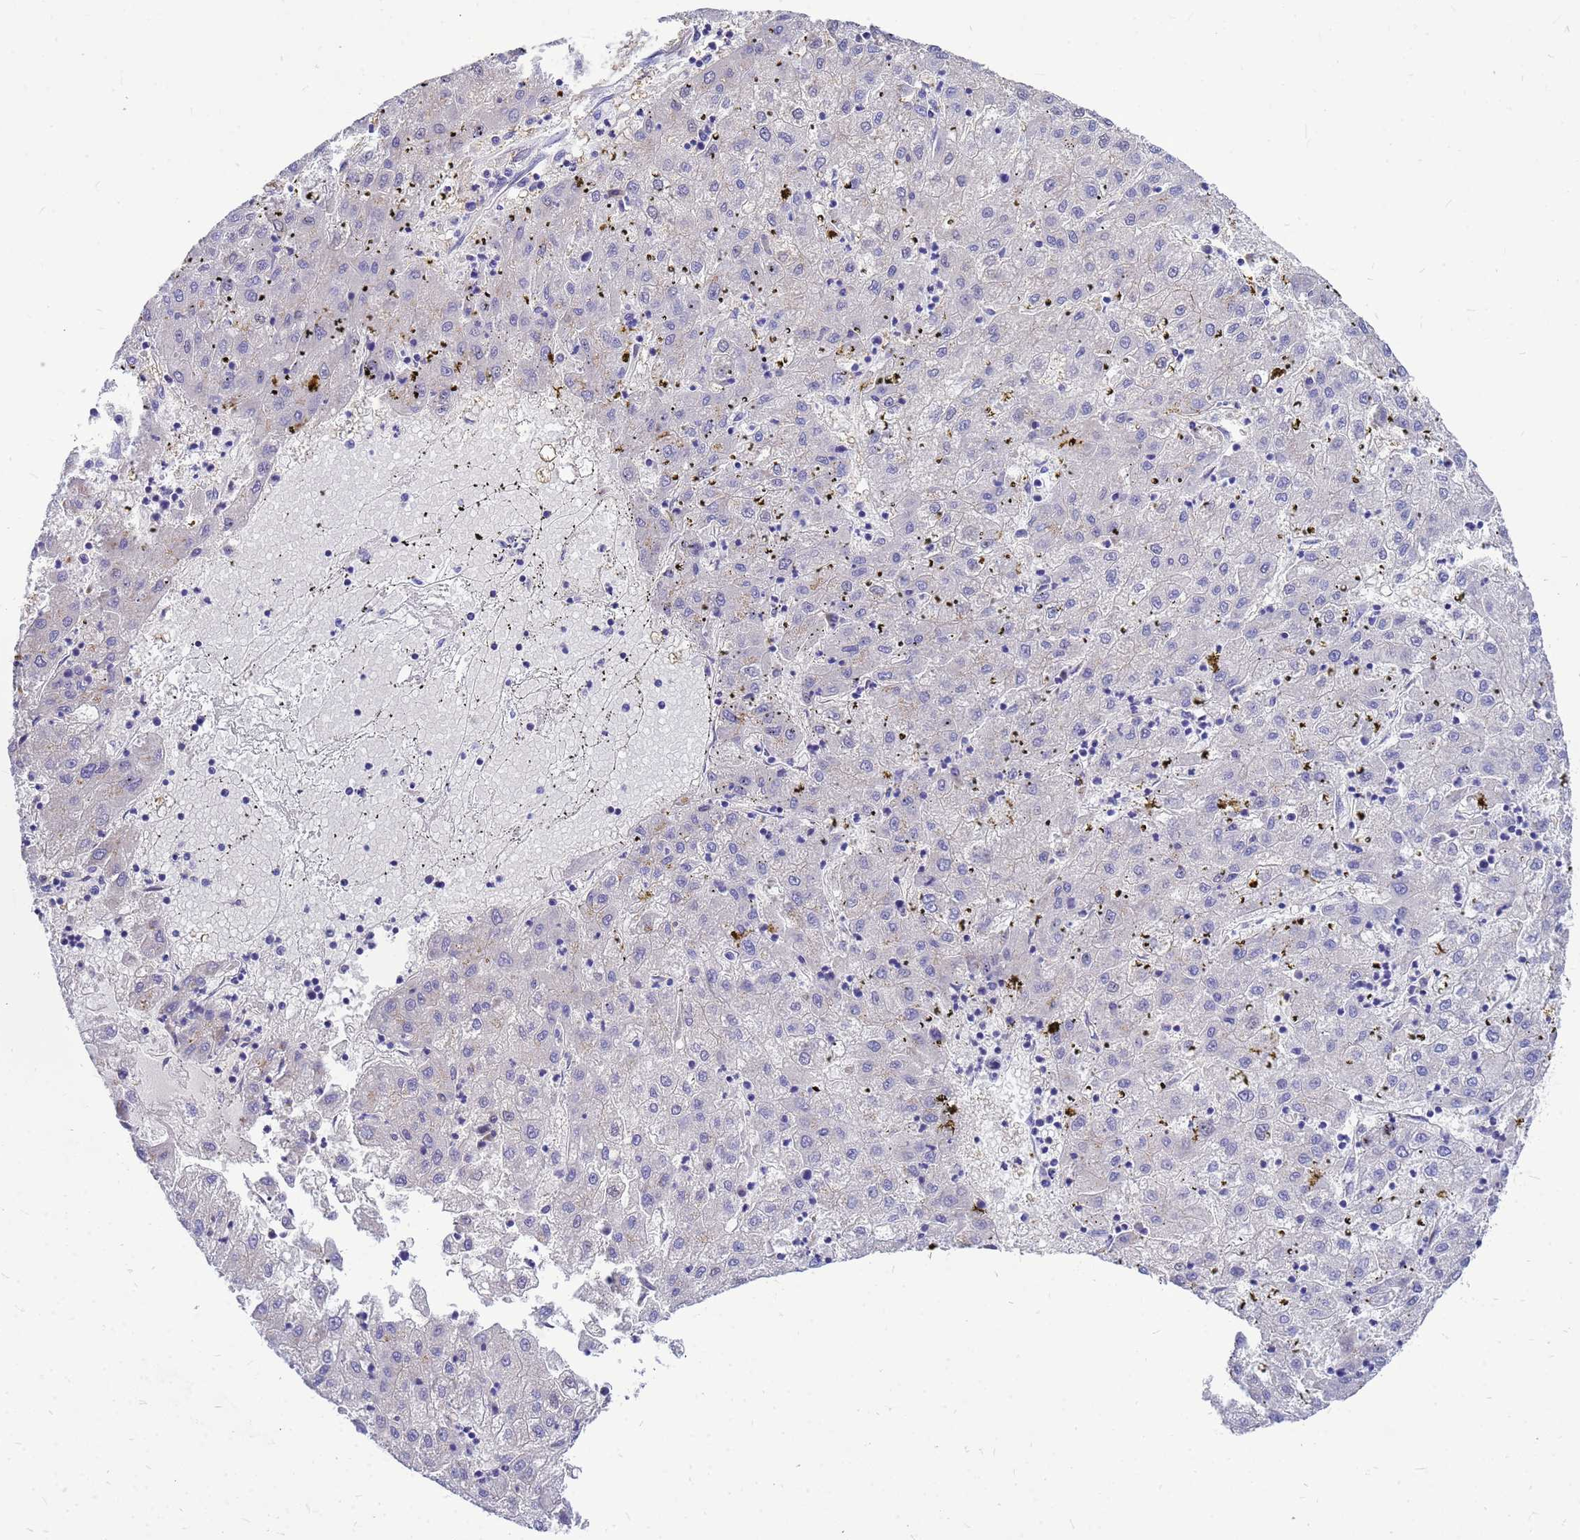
{"staining": {"intensity": "negative", "quantity": "none", "location": "none"}, "tissue": "liver cancer", "cell_type": "Tumor cells", "image_type": "cancer", "snomed": [{"axis": "morphology", "description": "Carcinoma, Hepatocellular, NOS"}, {"axis": "topography", "description": "Liver"}], "caption": "Liver hepatocellular carcinoma stained for a protein using immunohistochemistry demonstrates no positivity tumor cells.", "gene": "OR52E2", "patient": {"sex": "male", "age": 72}}